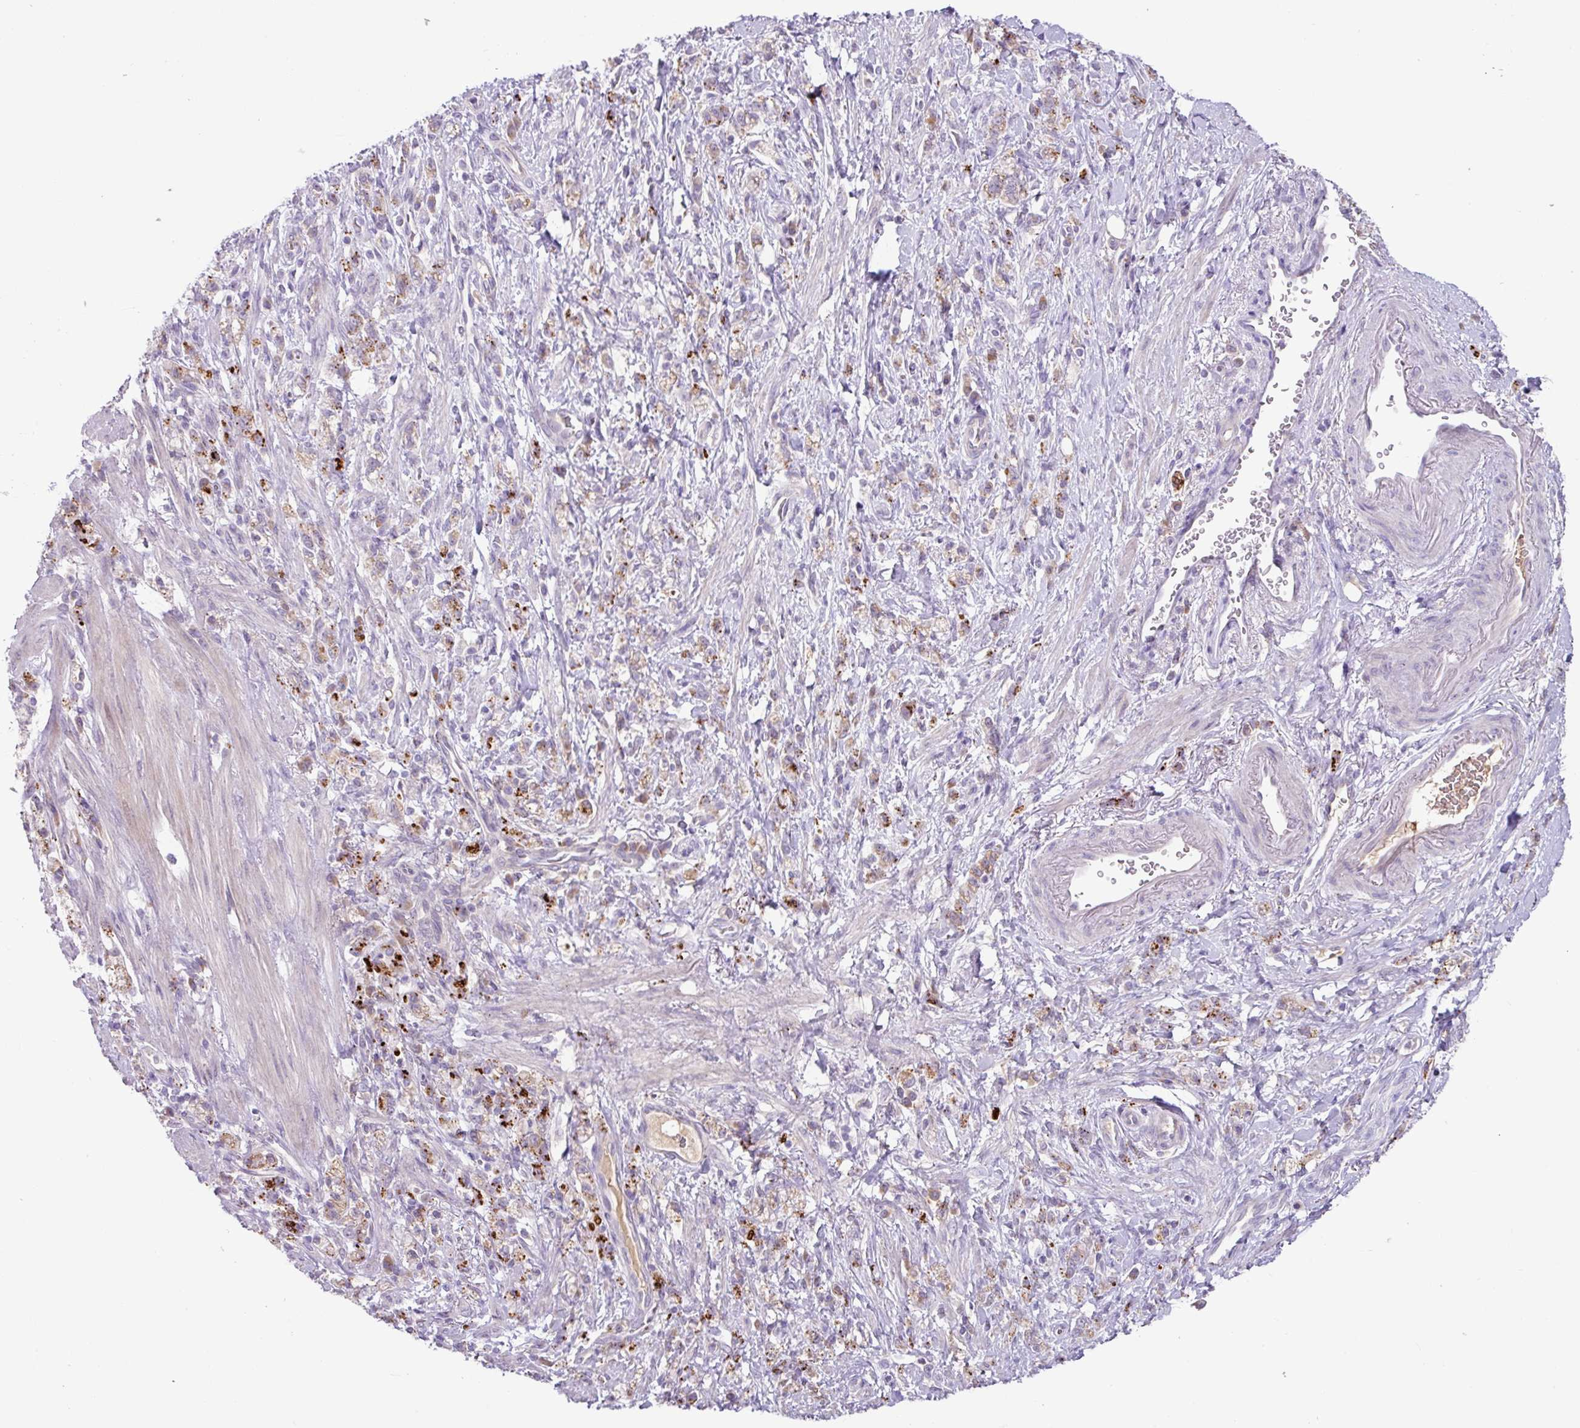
{"staining": {"intensity": "strong", "quantity": "<25%", "location": "cytoplasmic/membranous"}, "tissue": "stomach cancer", "cell_type": "Tumor cells", "image_type": "cancer", "snomed": [{"axis": "morphology", "description": "Adenocarcinoma, NOS"}, {"axis": "topography", "description": "Stomach"}], "caption": "Immunohistochemistry (IHC) staining of stomach cancer (adenocarcinoma), which reveals medium levels of strong cytoplasmic/membranous positivity in about <25% of tumor cells indicating strong cytoplasmic/membranous protein expression. The staining was performed using DAB (brown) for protein detection and nuclei were counterstained in hematoxylin (blue).", "gene": "PLEKHH3", "patient": {"sex": "male", "age": 77}}